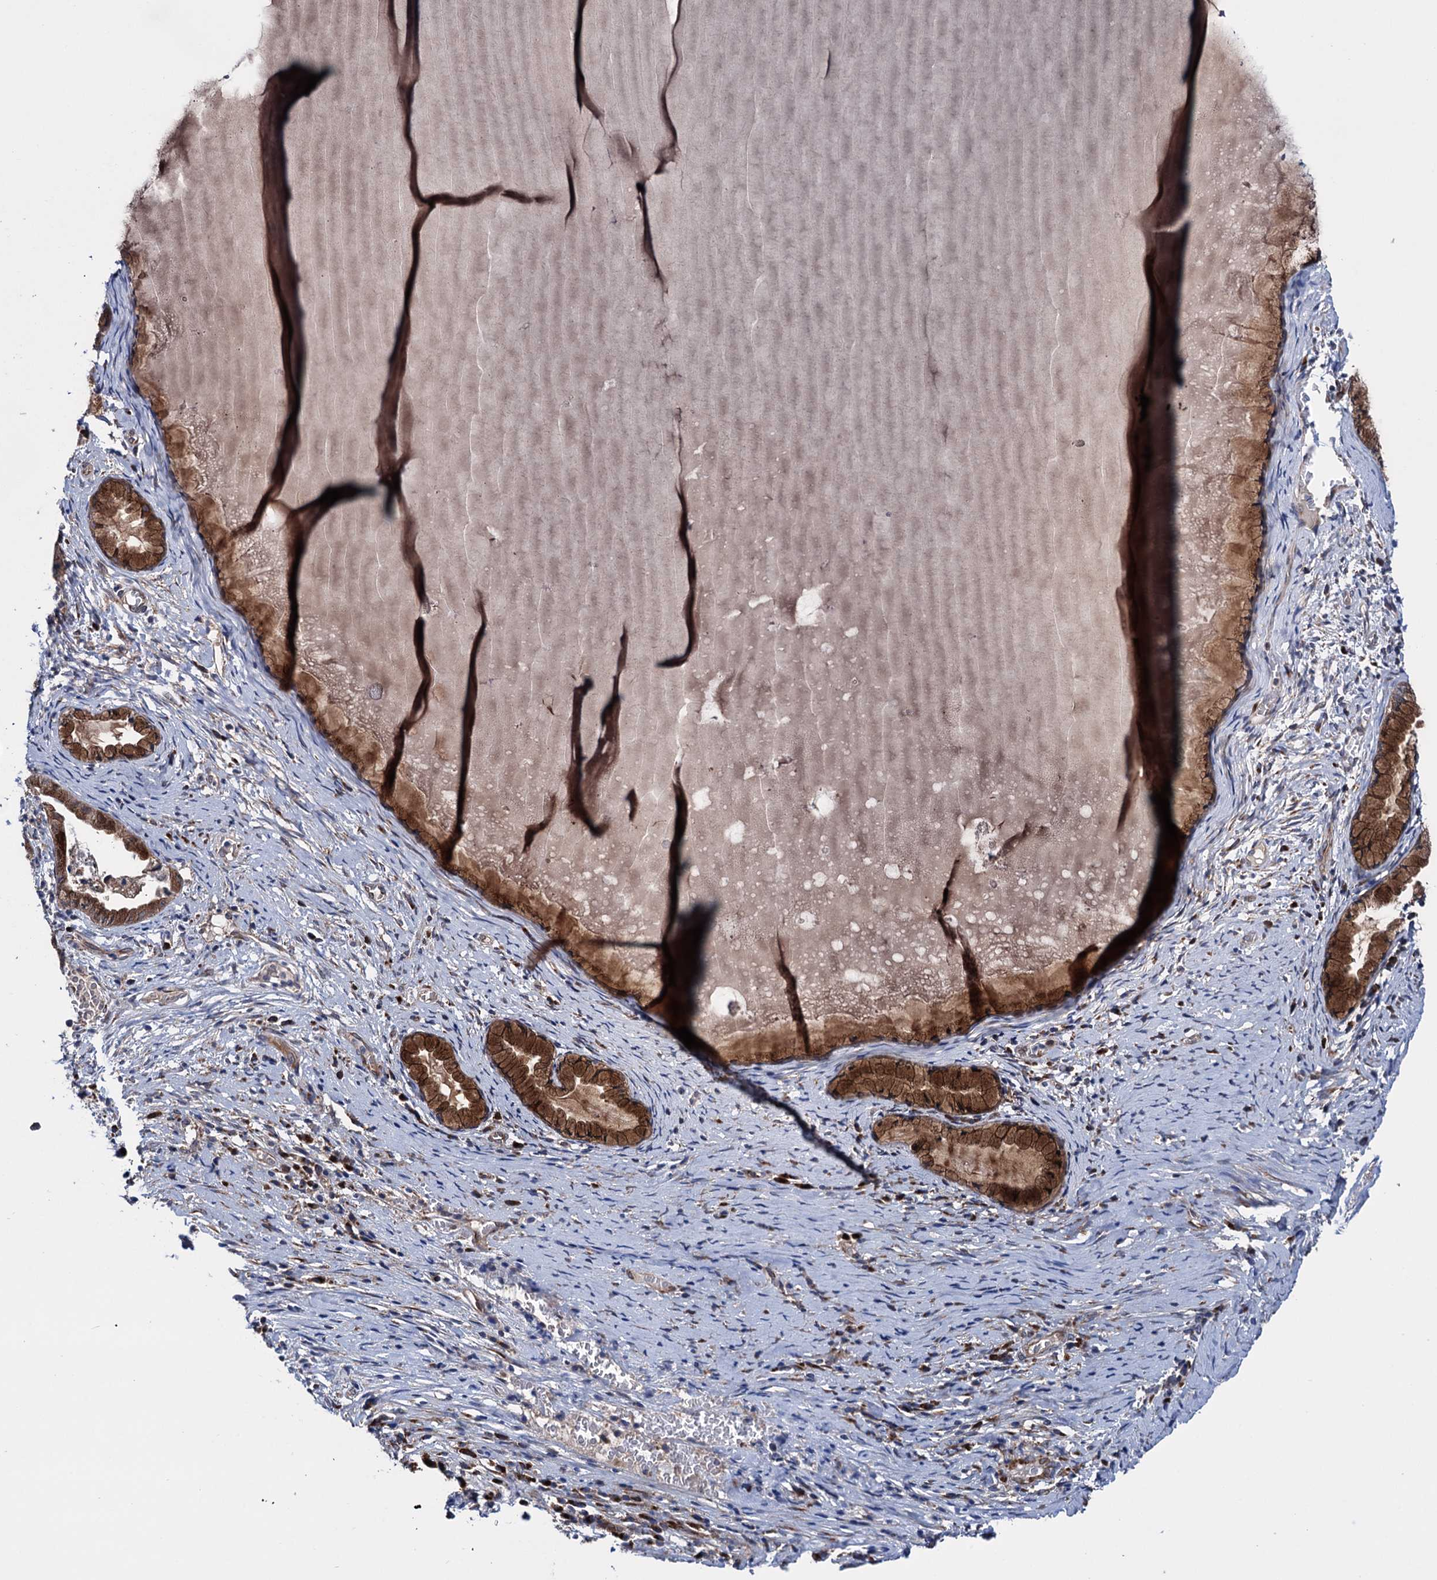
{"staining": {"intensity": "strong", "quantity": ">75%", "location": "cytoplasmic/membranous"}, "tissue": "cervix", "cell_type": "Glandular cells", "image_type": "normal", "snomed": [{"axis": "morphology", "description": "Normal tissue, NOS"}, {"axis": "topography", "description": "Cervix"}], "caption": "A micrograph showing strong cytoplasmic/membranous positivity in approximately >75% of glandular cells in normal cervix, as visualized by brown immunohistochemical staining.", "gene": "EYA4", "patient": {"sex": "female", "age": 42}}